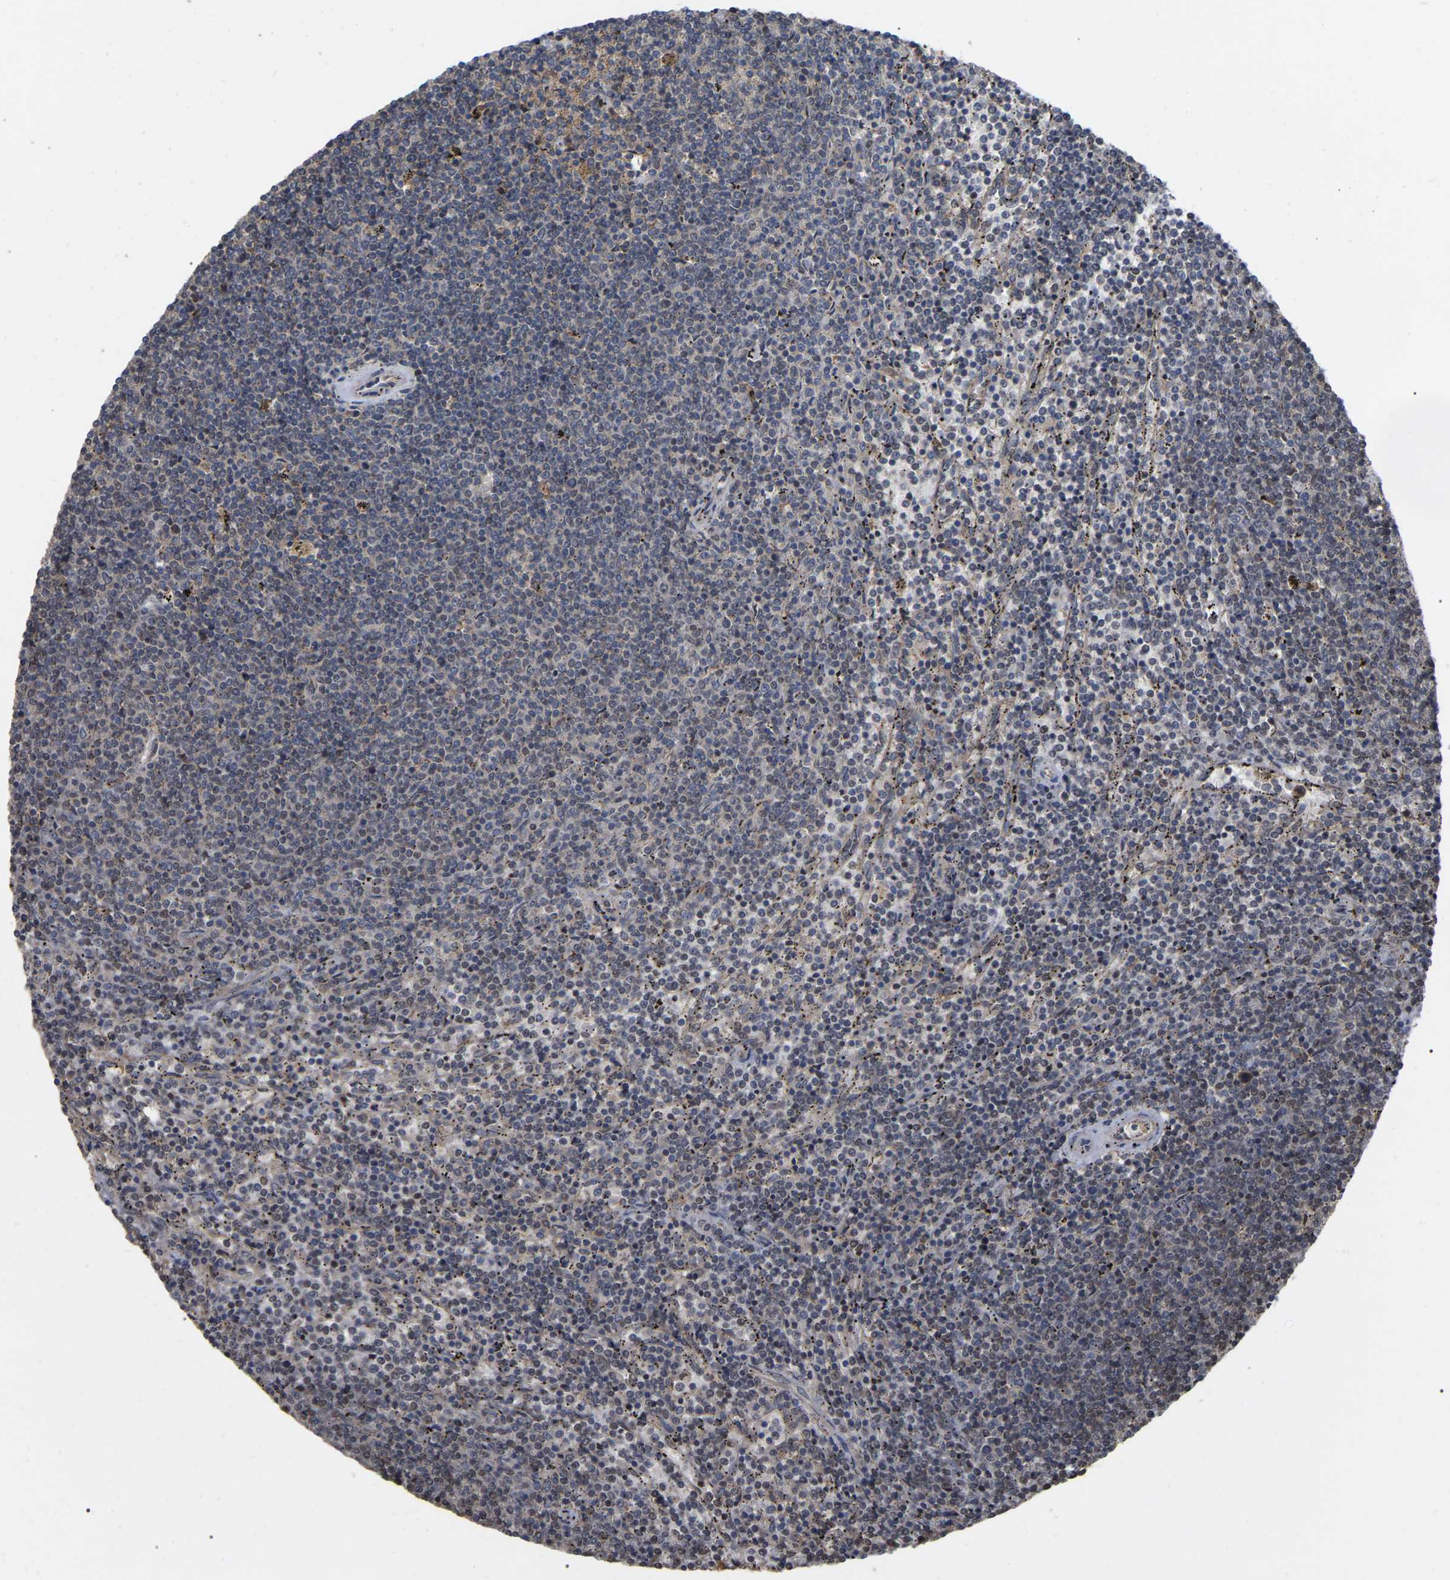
{"staining": {"intensity": "weak", "quantity": "<25%", "location": "cytoplasmic/membranous"}, "tissue": "lymphoma", "cell_type": "Tumor cells", "image_type": "cancer", "snomed": [{"axis": "morphology", "description": "Malignant lymphoma, non-Hodgkin's type, Low grade"}, {"axis": "topography", "description": "Spleen"}], "caption": "This photomicrograph is of malignant lymphoma, non-Hodgkin's type (low-grade) stained with IHC to label a protein in brown with the nuclei are counter-stained blue. There is no expression in tumor cells.", "gene": "FAM219A", "patient": {"sex": "female", "age": 50}}